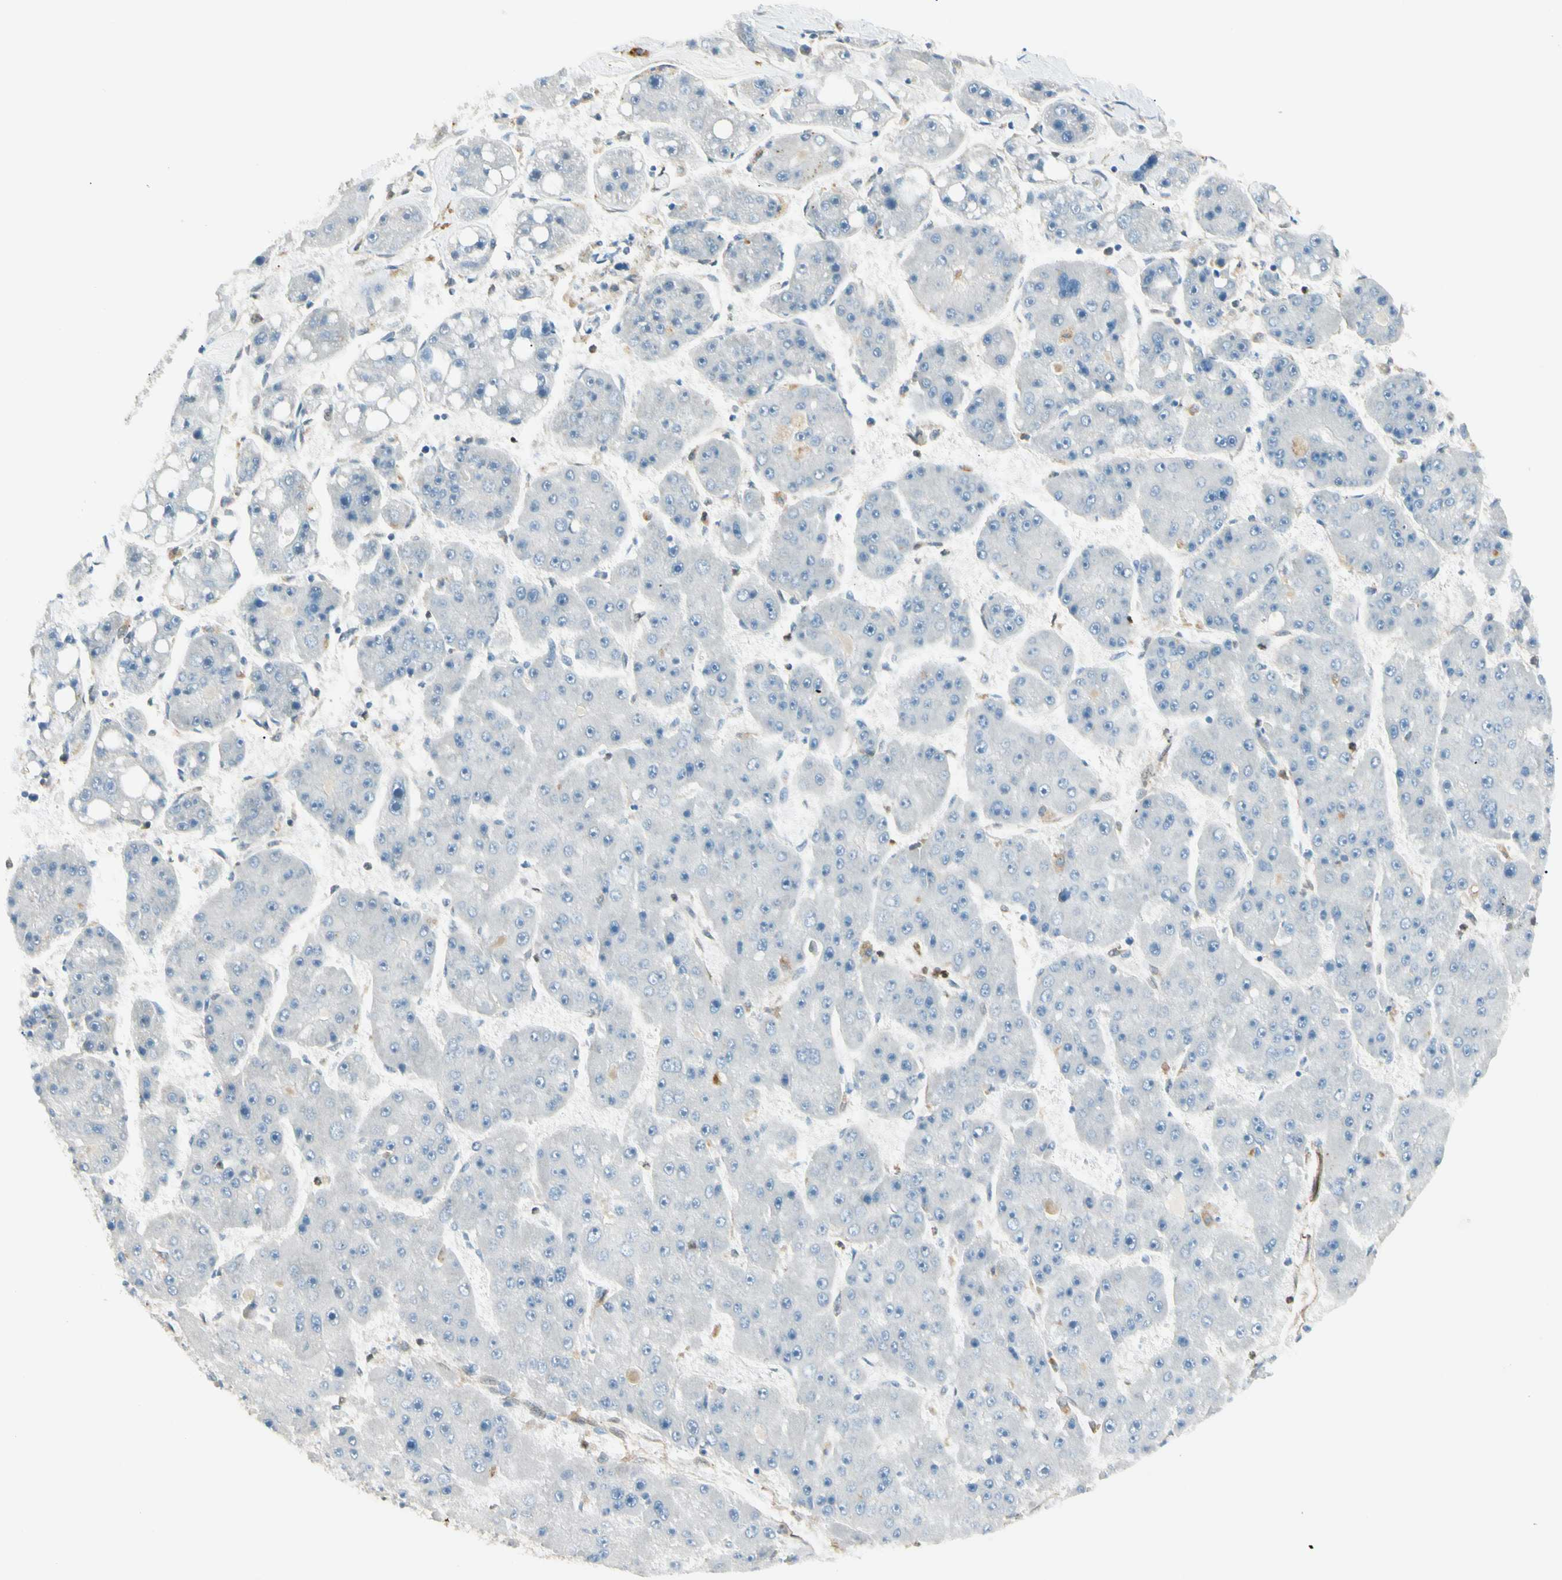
{"staining": {"intensity": "negative", "quantity": "none", "location": "none"}, "tissue": "liver cancer", "cell_type": "Tumor cells", "image_type": "cancer", "snomed": [{"axis": "morphology", "description": "Carcinoma, Hepatocellular, NOS"}, {"axis": "topography", "description": "Liver"}], "caption": "Protein analysis of liver cancer demonstrates no significant positivity in tumor cells.", "gene": "LPCAT2", "patient": {"sex": "female", "age": 61}}